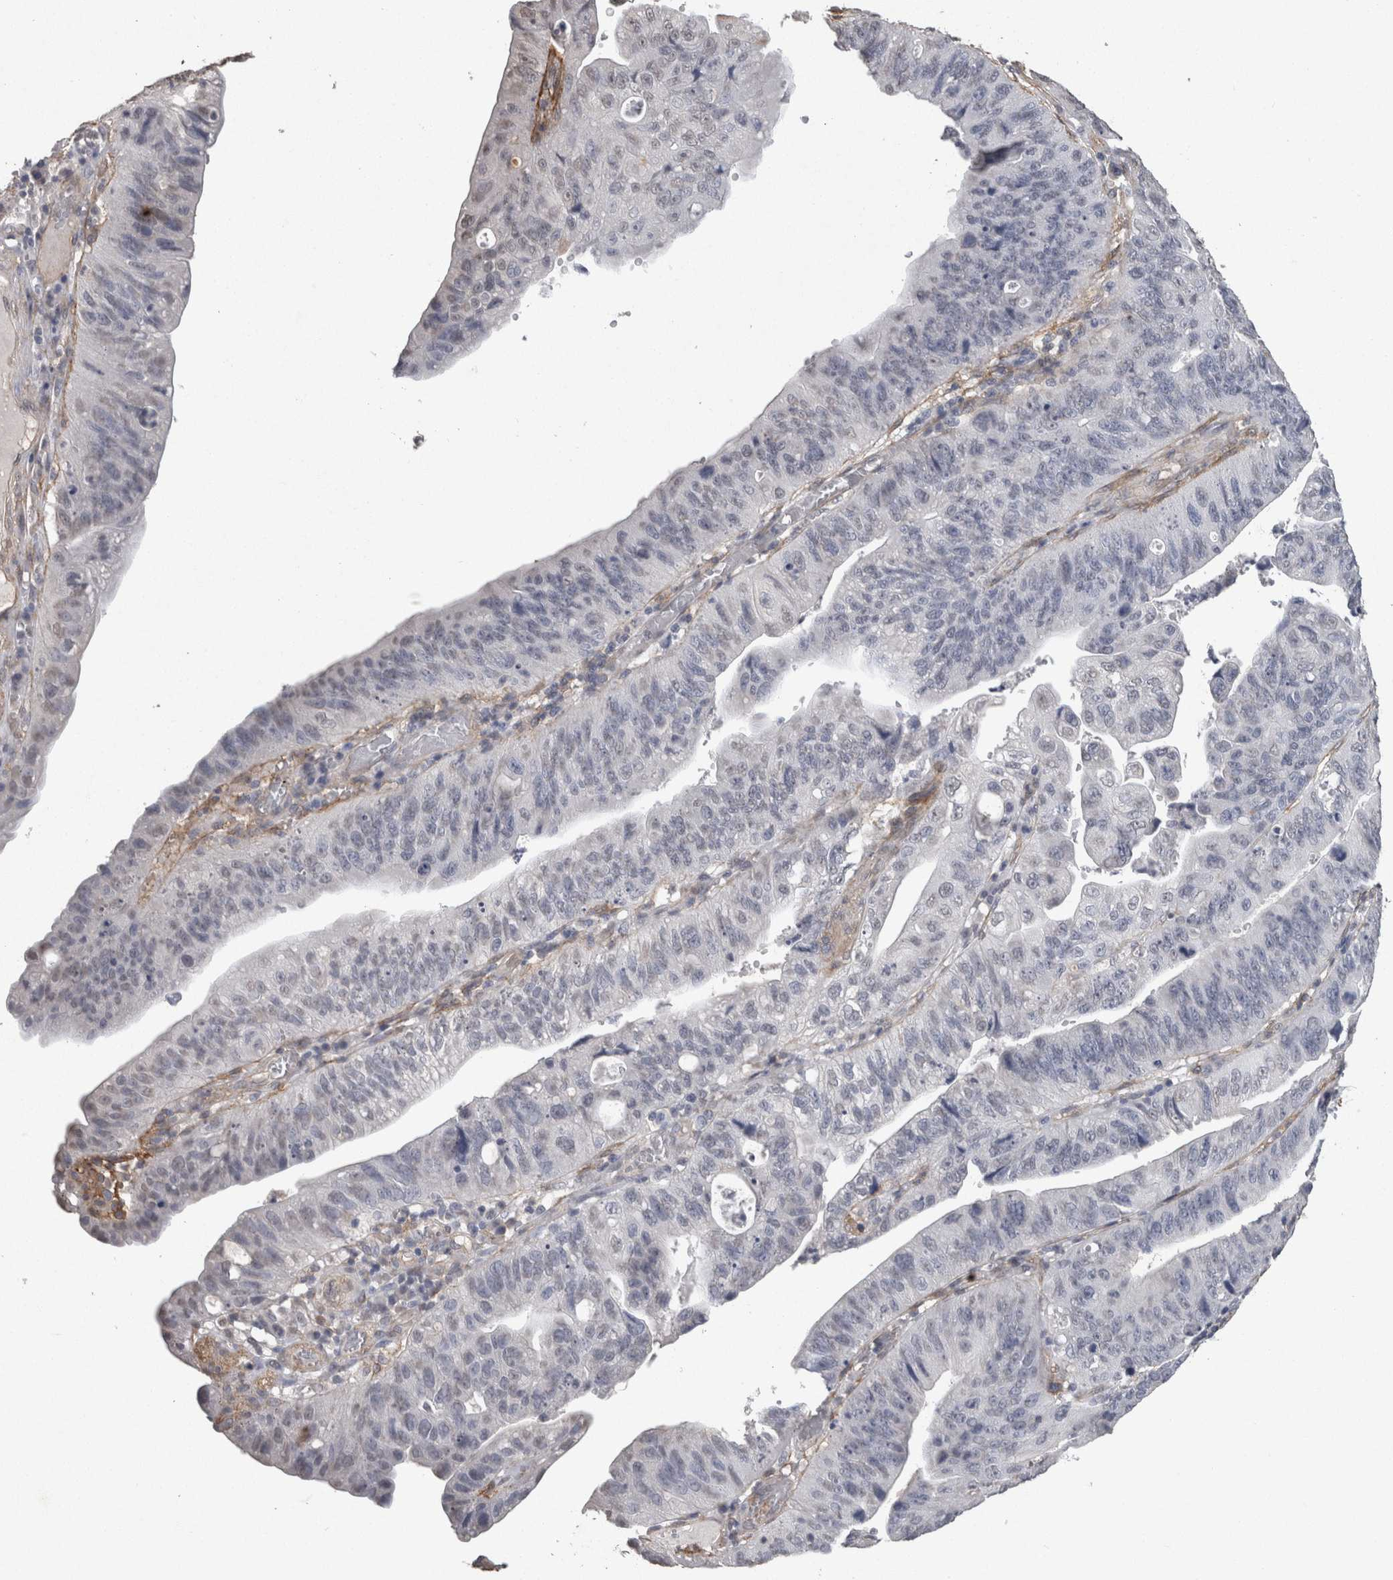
{"staining": {"intensity": "negative", "quantity": "none", "location": "none"}, "tissue": "stomach cancer", "cell_type": "Tumor cells", "image_type": "cancer", "snomed": [{"axis": "morphology", "description": "Adenocarcinoma, NOS"}, {"axis": "topography", "description": "Stomach"}], "caption": "An image of stomach cancer stained for a protein reveals no brown staining in tumor cells. (Brightfield microscopy of DAB (3,3'-diaminobenzidine) immunohistochemistry (IHC) at high magnification).", "gene": "RECK", "patient": {"sex": "male", "age": 59}}